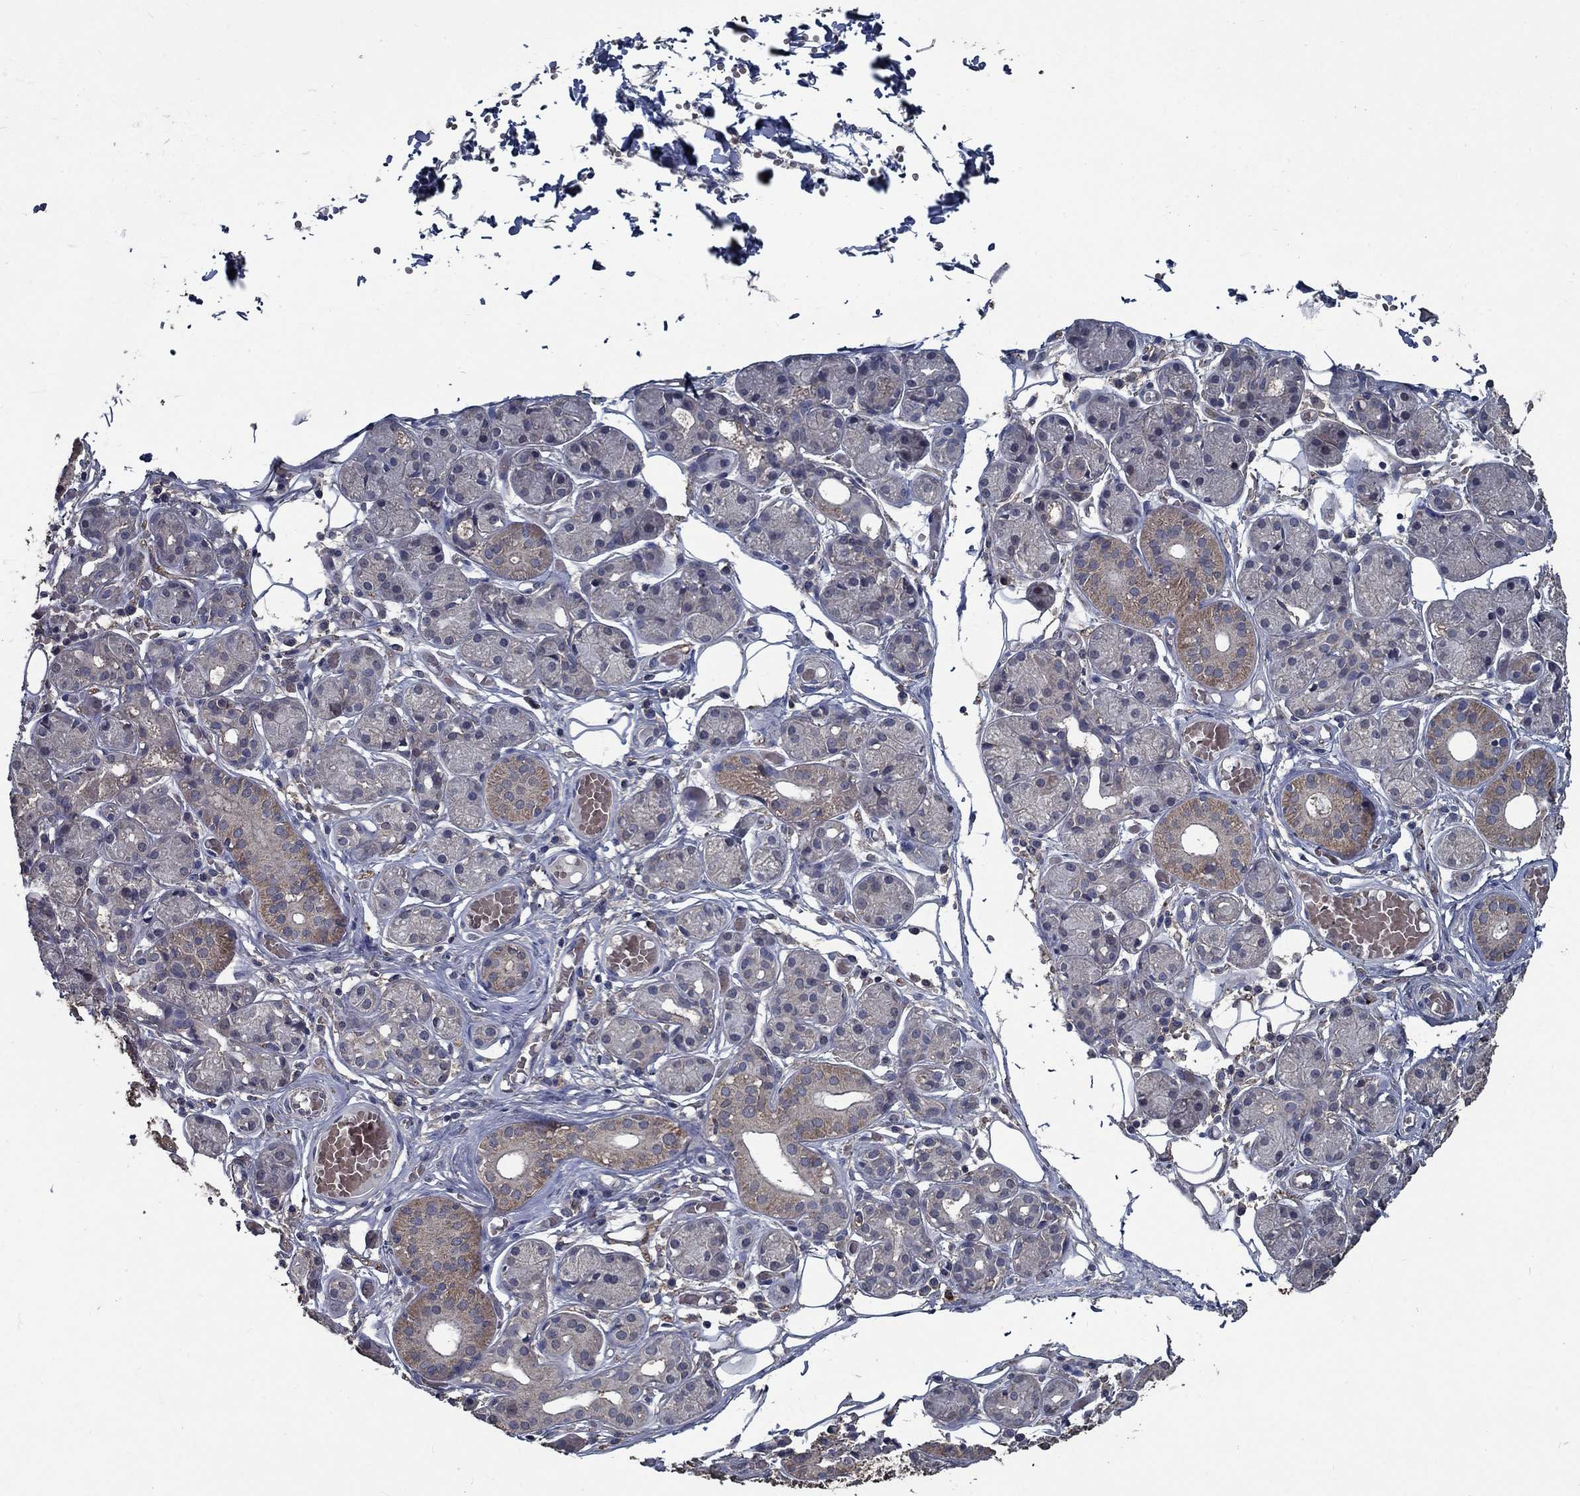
{"staining": {"intensity": "moderate", "quantity": "<25%", "location": "cytoplasmic/membranous"}, "tissue": "salivary gland", "cell_type": "Glandular cells", "image_type": "normal", "snomed": [{"axis": "morphology", "description": "Normal tissue, NOS"}, {"axis": "topography", "description": "Salivary gland"}, {"axis": "topography", "description": "Peripheral nerve tissue"}], "caption": "A low amount of moderate cytoplasmic/membranous expression is seen in approximately <25% of glandular cells in unremarkable salivary gland. The protein is shown in brown color, while the nuclei are stained blue.", "gene": "SLC44A1", "patient": {"sex": "male", "age": 71}}